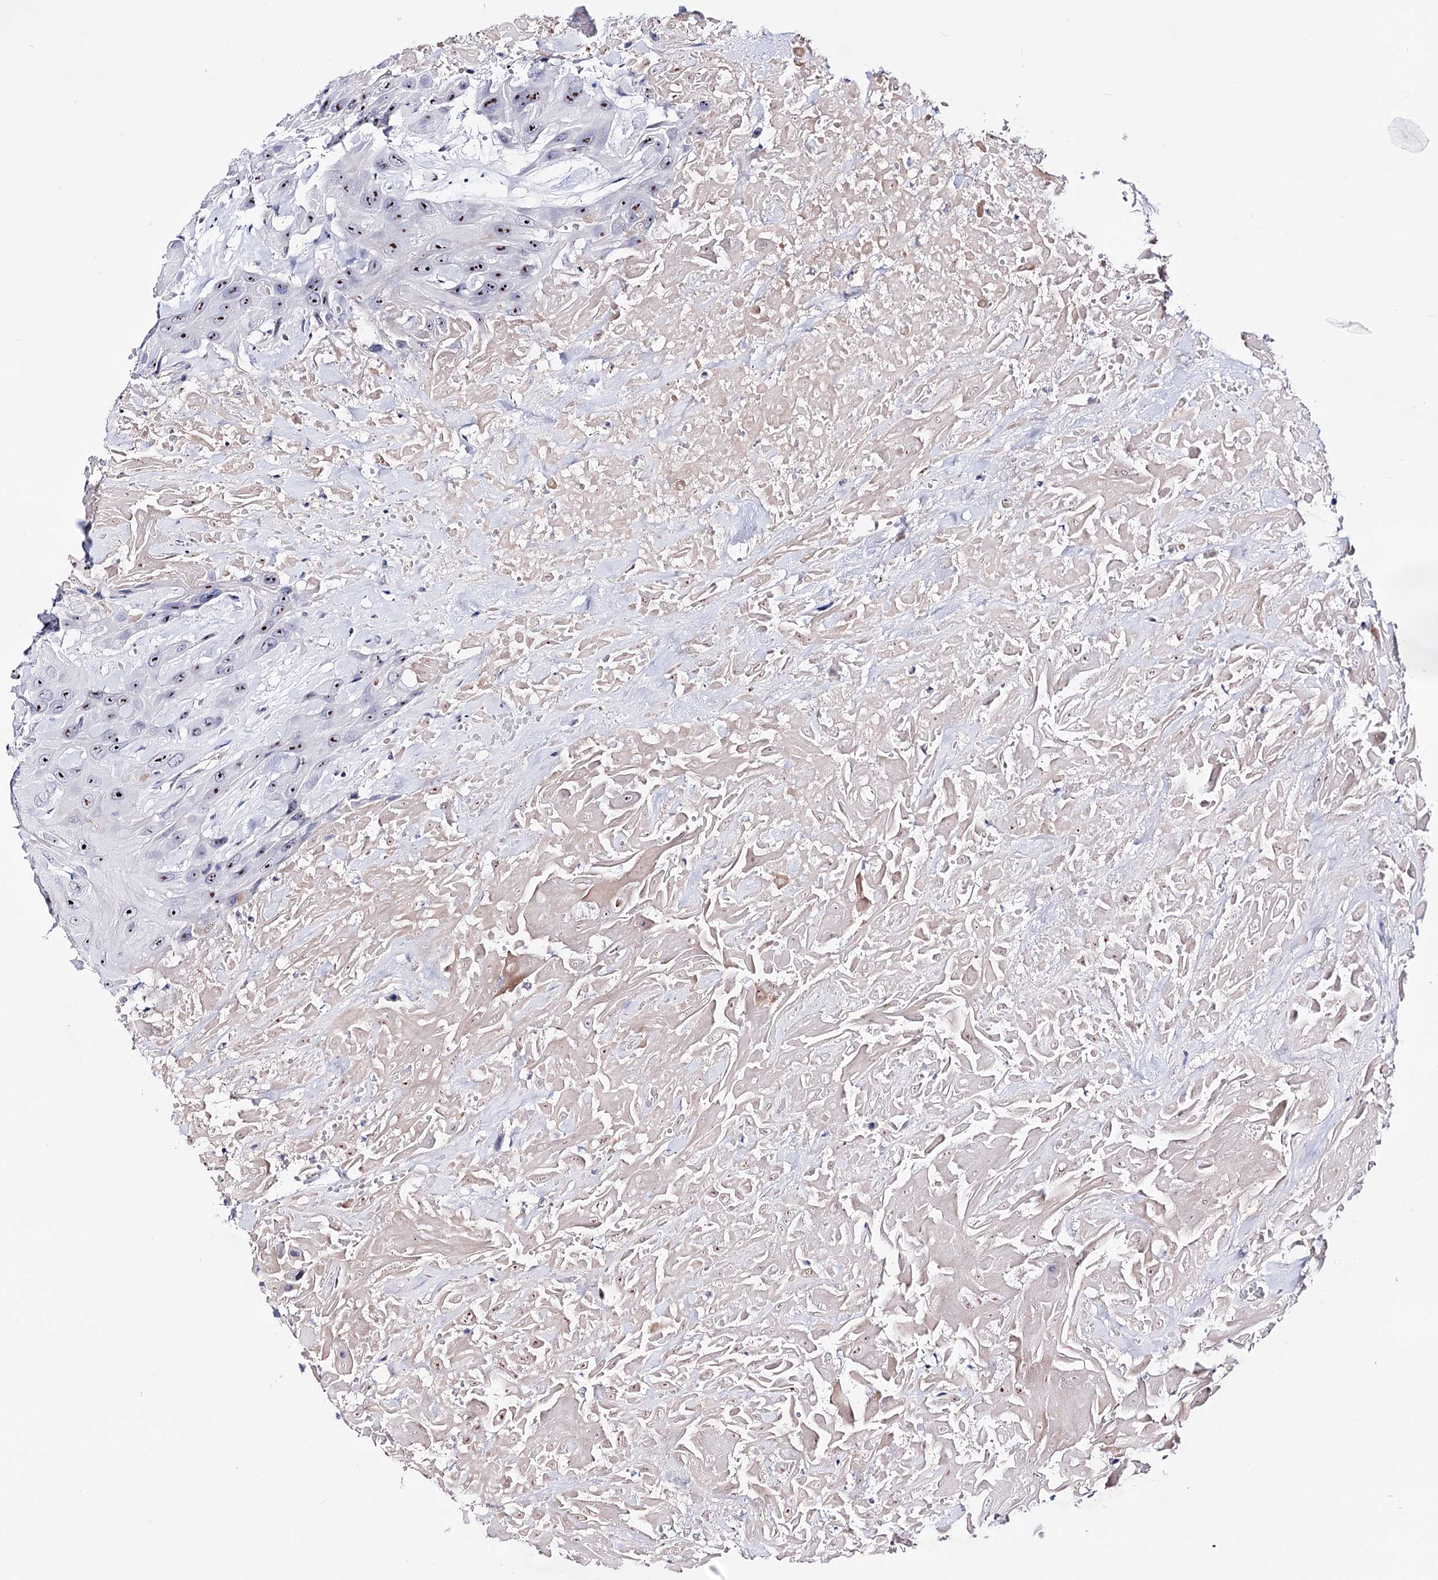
{"staining": {"intensity": "moderate", "quantity": ">75%", "location": "nuclear"}, "tissue": "head and neck cancer", "cell_type": "Tumor cells", "image_type": "cancer", "snomed": [{"axis": "morphology", "description": "Squamous cell carcinoma, NOS"}, {"axis": "topography", "description": "Head-Neck"}], "caption": "This histopathology image demonstrates immunohistochemistry (IHC) staining of human head and neck cancer, with medium moderate nuclear expression in approximately >75% of tumor cells.", "gene": "PCGF5", "patient": {"sex": "male", "age": 81}}